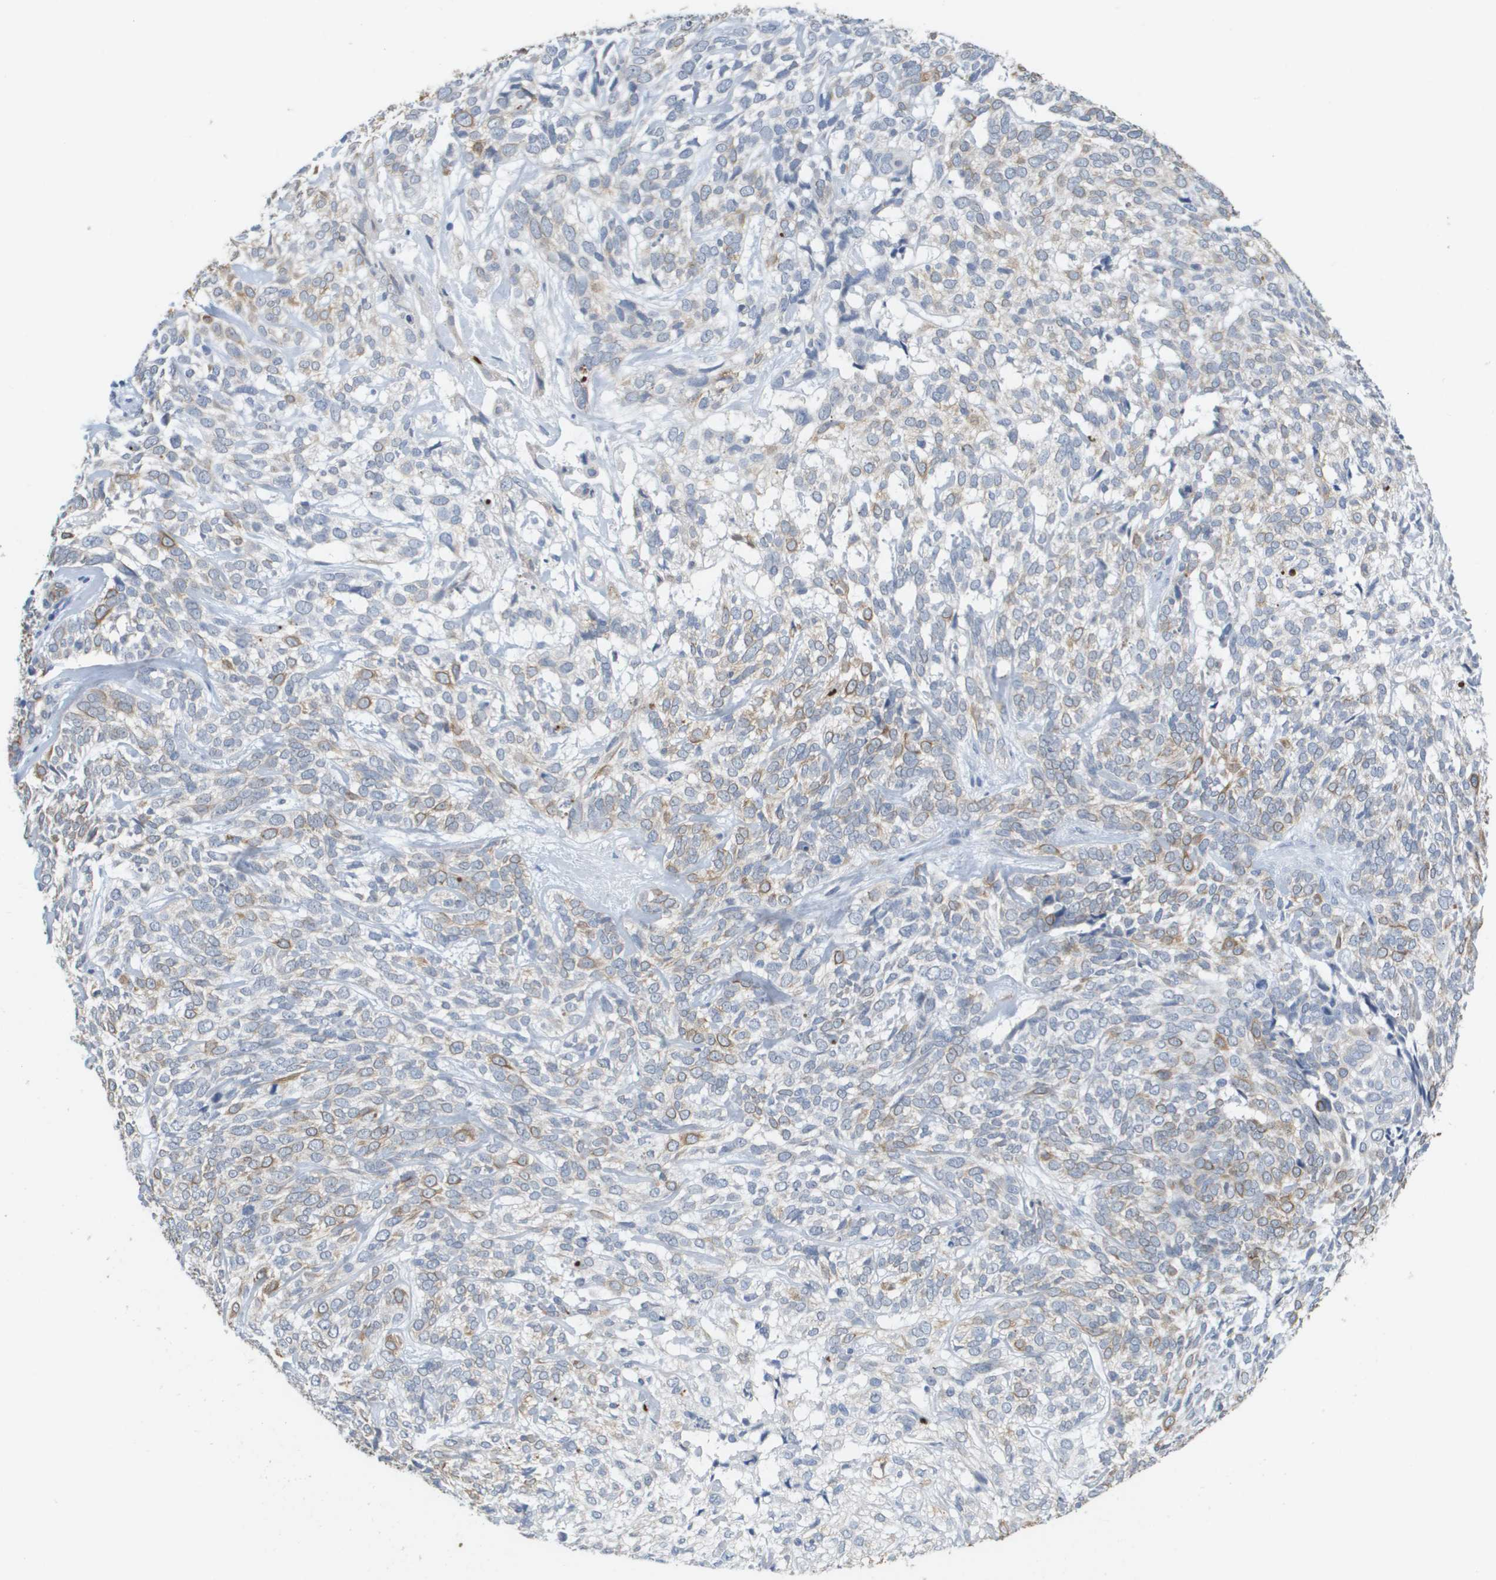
{"staining": {"intensity": "moderate", "quantity": "<25%", "location": "cytoplasmic/membranous"}, "tissue": "skin cancer", "cell_type": "Tumor cells", "image_type": "cancer", "snomed": [{"axis": "morphology", "description": "Basal cell carcinoma"}, {"axis": "topography", "description": "Skin"}], "caption": "This image reveals IHC staining of human skin basal cell carcinoma, with low moderate cytoplasmic/membranous expression in about <25% of tumor cells.", "gene": "ANGPT2", "patient": {"sex": "male", "age": 72}}